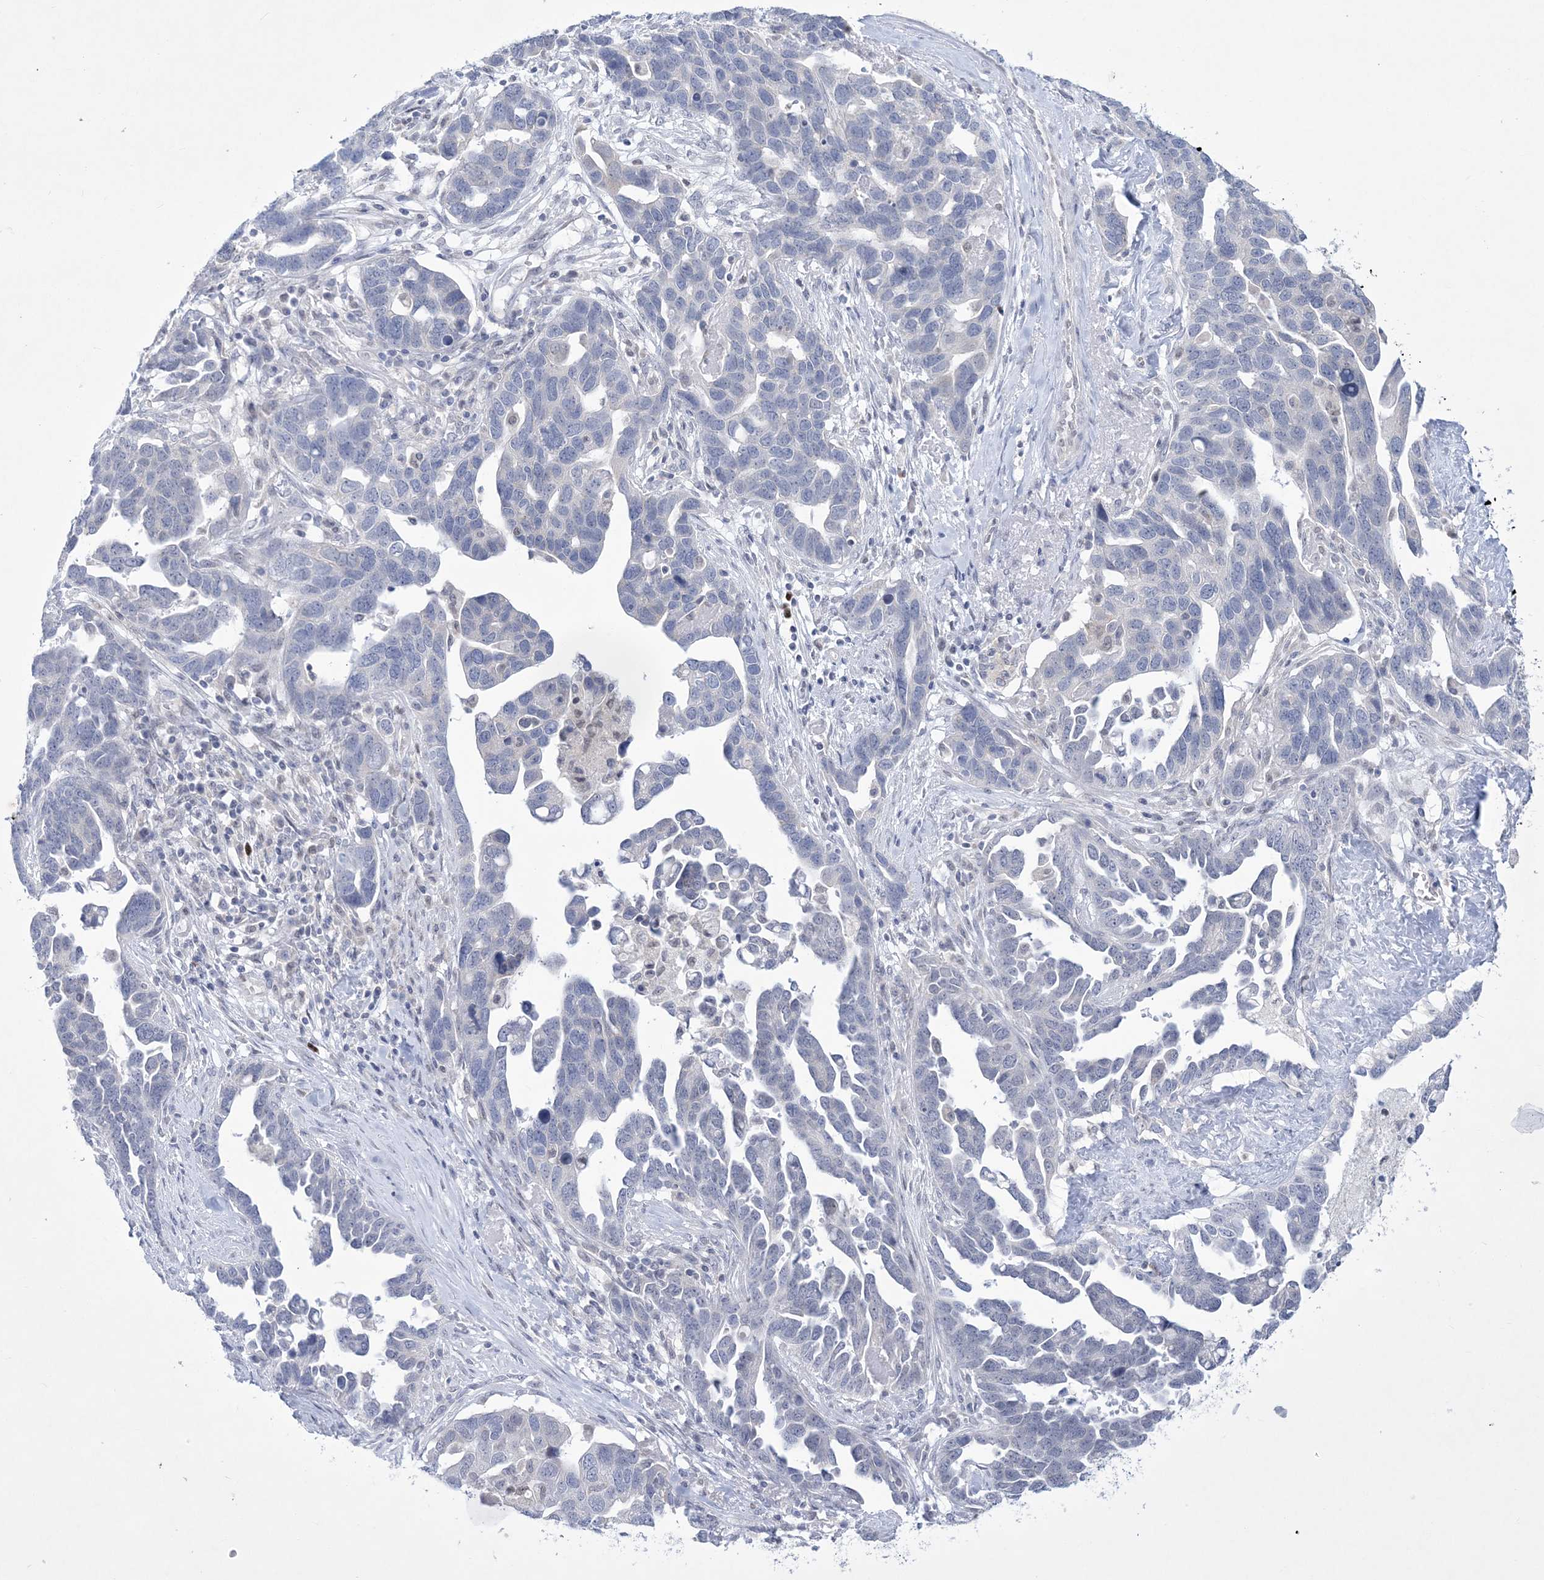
{"staining": {"intensity": "negative", "quantity": "none", "location": "none"}, "tissue": "ovarian cancer", "cell_type": "Tumor cells", "image_type": "cancer", "snomed": [{"axis": "morphology", "description": "Cystadenocarcinoma, serous, NOS"}, {"axis": "topography", "description": "Ovary"}], "caption": "High magnification brightfield microscopy of serous cystadenocarcinoma (ovarian) stained with DAB (3,3'-diaminobenzidine) (brown) and counterstained with hematoxylin (blue): tumor cells show no significant positivity. The staining was performed using DAB (3,3'-diaminobenzidine) to visualize the protein expression in brown, while the nuclei were stained in blue with hematoxylin (Magnification: 20x).", "gene": "WDR27", "patient": {"sex": "female", "age": 54}}